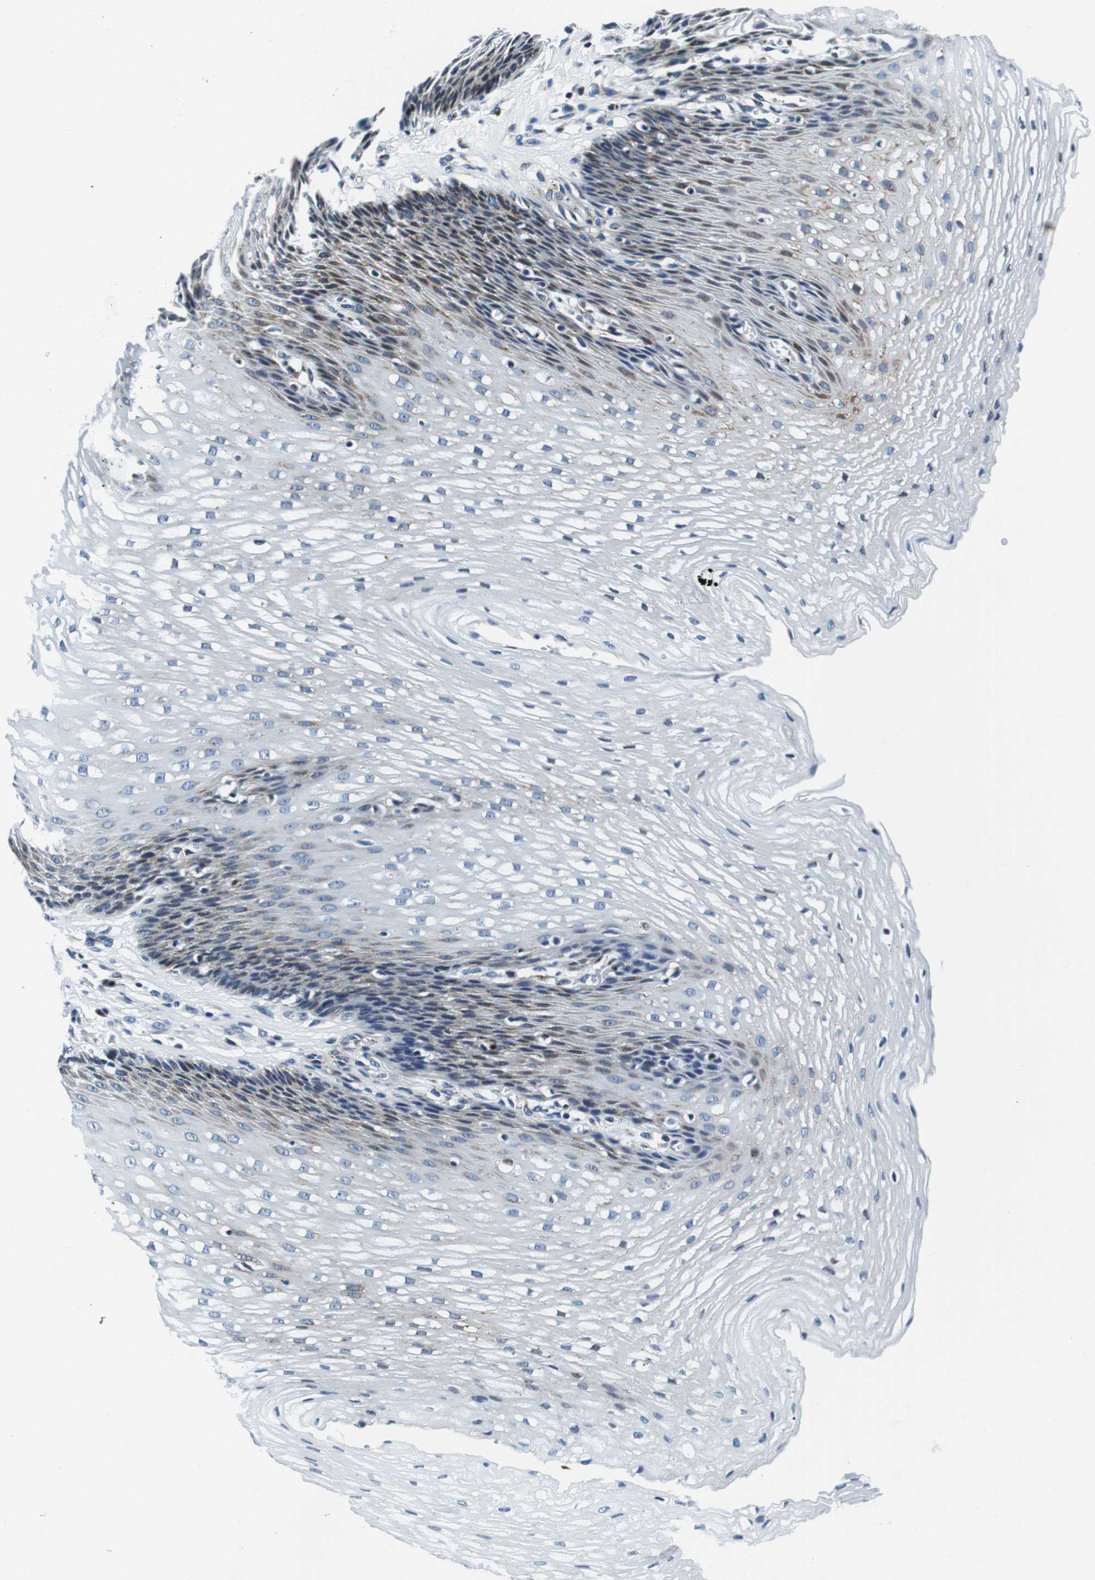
{"staining": {"intensity": "moderate", "quantity": "<25%", "location": "cytoplasmic/membranous"}, "tissue": "esophagus", "cell_type": "Squamous epithelial cells", "image_type": "normal", "snomed": [{"axis": "morphology", "description": "Normal tissue, NOS"}, {"axis": "topography", "description": "Esophagus"}], "caption": "Protein staining of normal esophagus reveals moderate cytoplasmic/membranous positivity in approximately <25% of squamous epithelial cells.", "gene": "FAR2", "patient": {"sex": "male", "age": 48}}